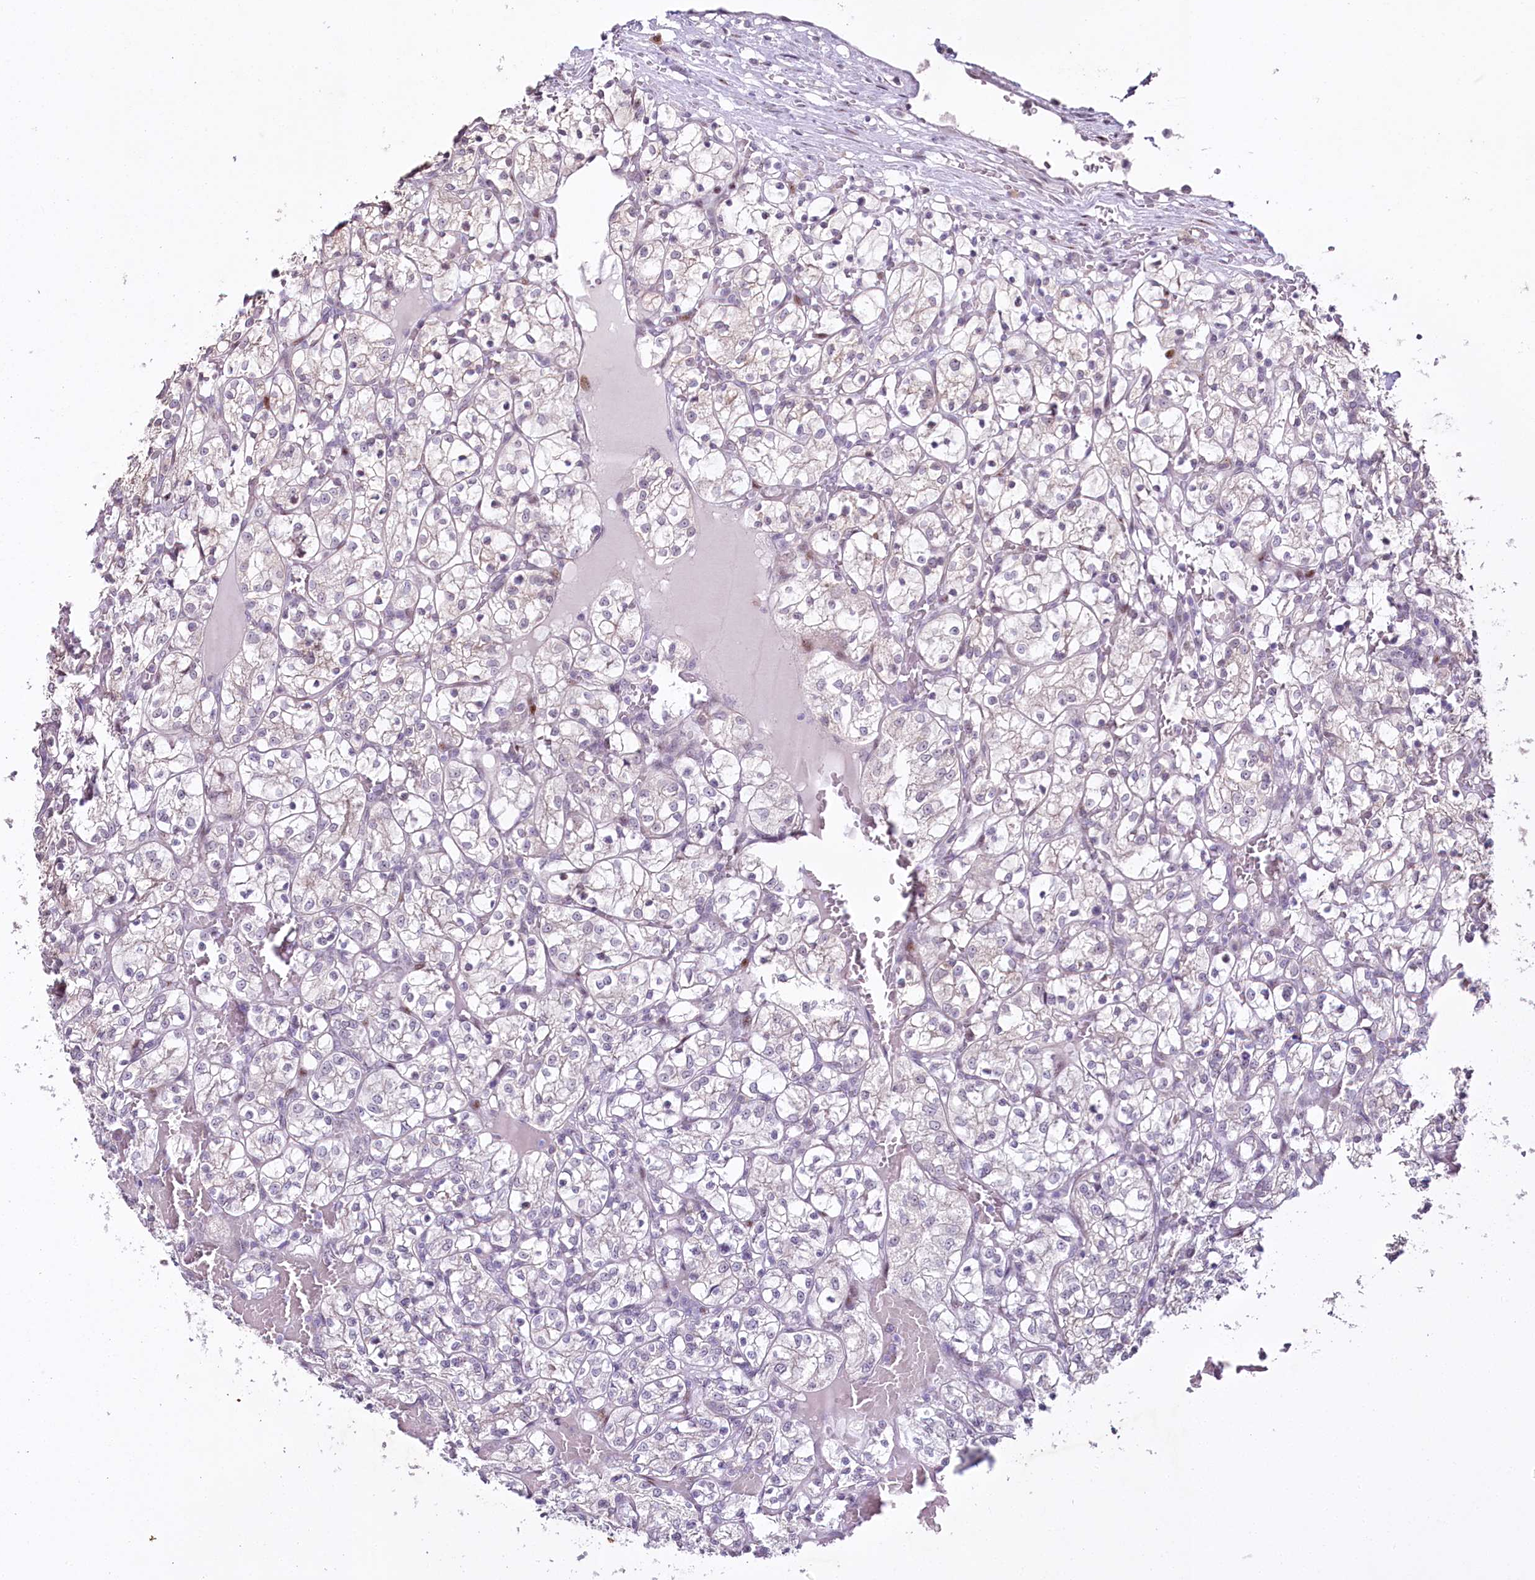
{"staining": {"intensity": "negative", "quantity": "none", "location": "none"}, "tissue": "renal cancer", "cell_type": "Tumor cells", "image_type": "cancer", "snomed": [{"axis": "morphology", "description": "Adenocarcinoma, NOS"}, {"axis": "topography", "description": "Kidney"}], "caption": "An IHC micrograph of renal cancer is shown. There is no staining in tumor cells of renal cancer.", "gene": "HPD", "patient": {"sex": "female", "age": 69}}